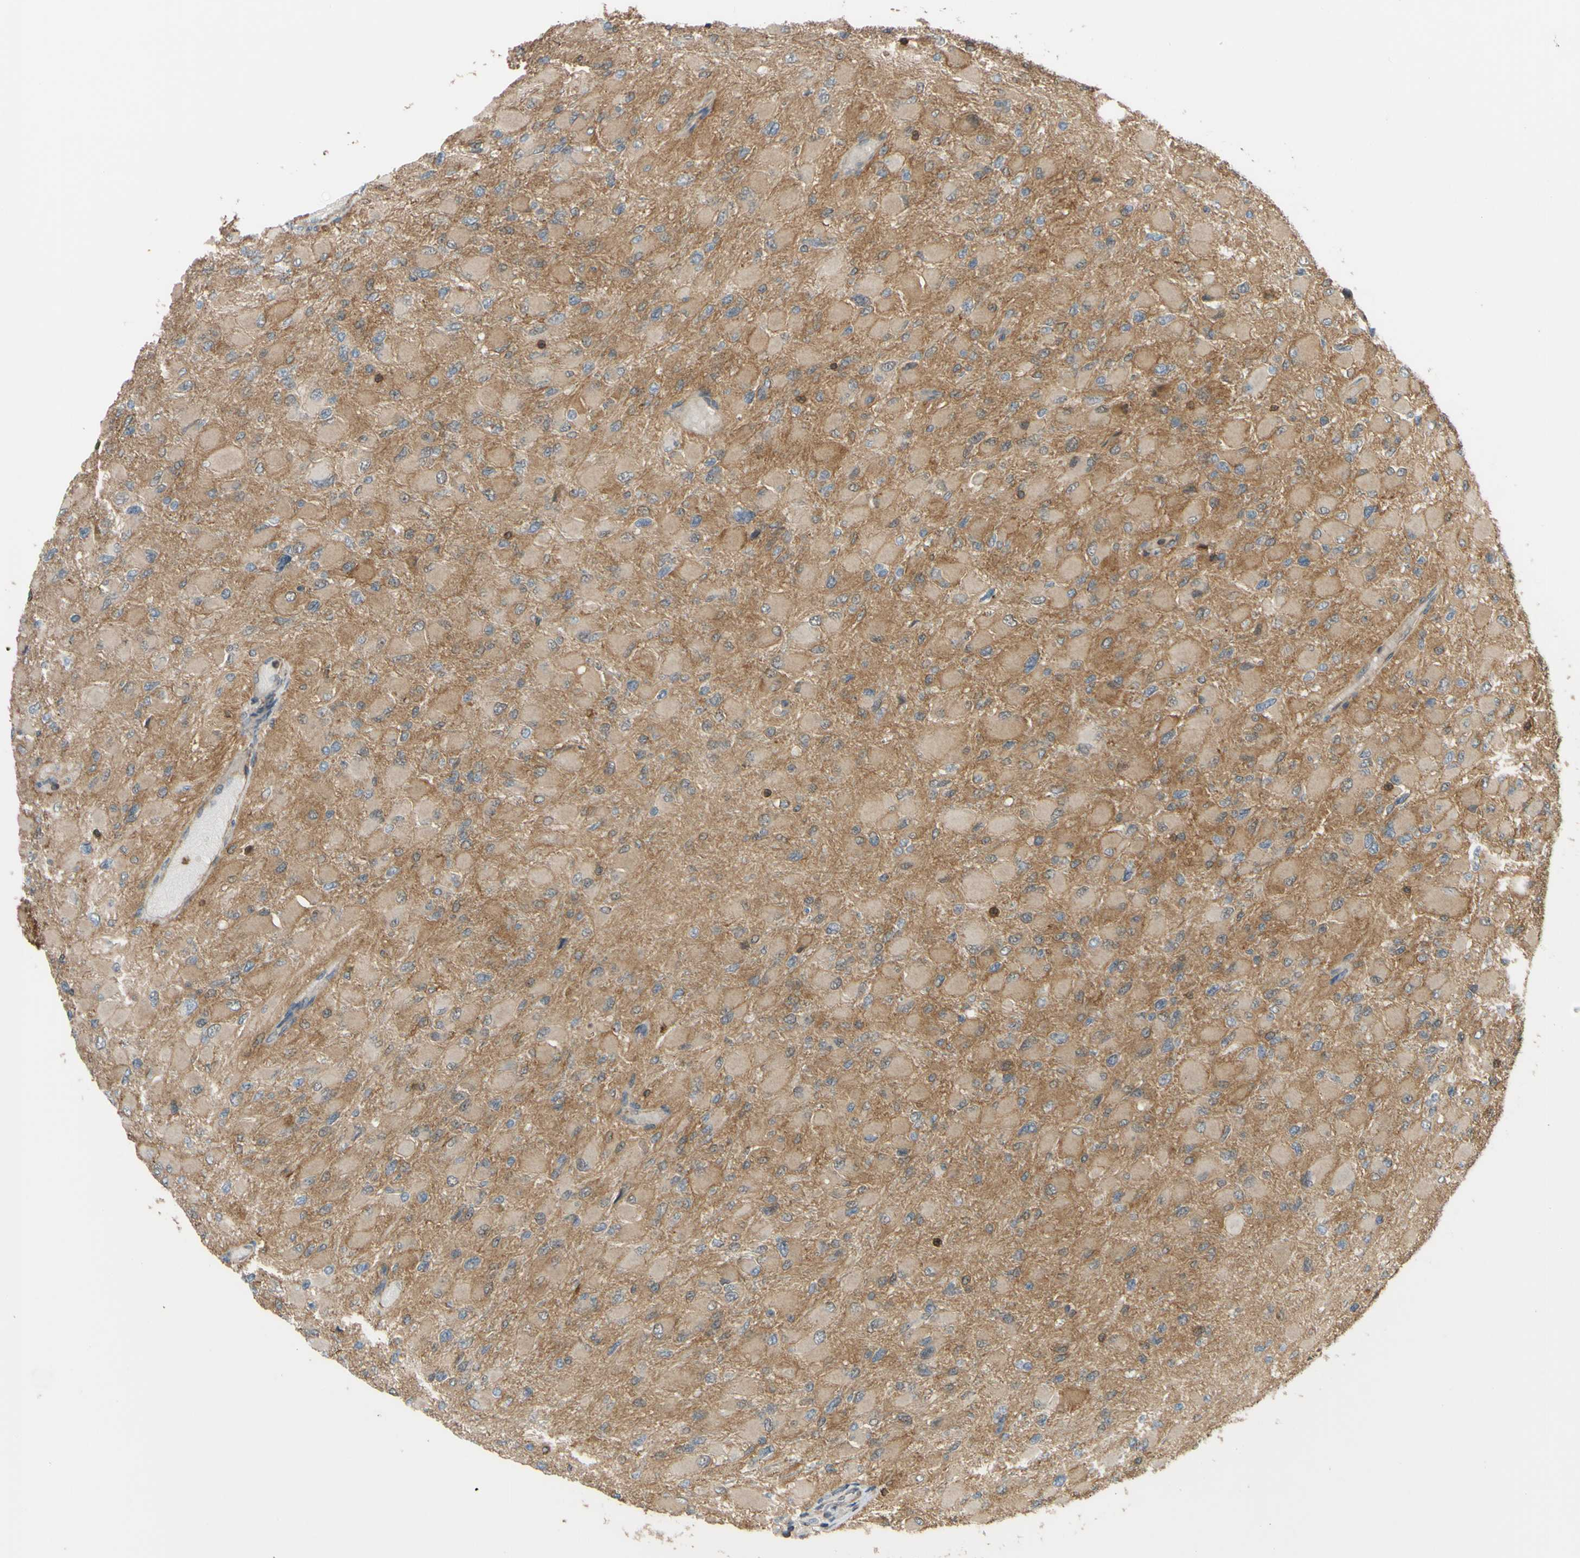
{"staining": {"intensity": "weak", "quantity": ">75%", "location": "cytoplasmic/membranous"}, "tissue": "glioma", "cell_type": "Tumor cells", "image_type": "cancer", "snomed": [{"axis": "morphology", "description": "Glioma, malignant, High grade"}, {"axis": "topography", "description": "Cerebral cortex"}], "caption": "This is an image of immunohistochemistry (IHC) staining of malignant glioma (high-grade), which shows weak staining in the cytoplasmic/membranous of tumor cells.", "gene": "ADD3", "patient": {"sex": "female", "age": 36}}